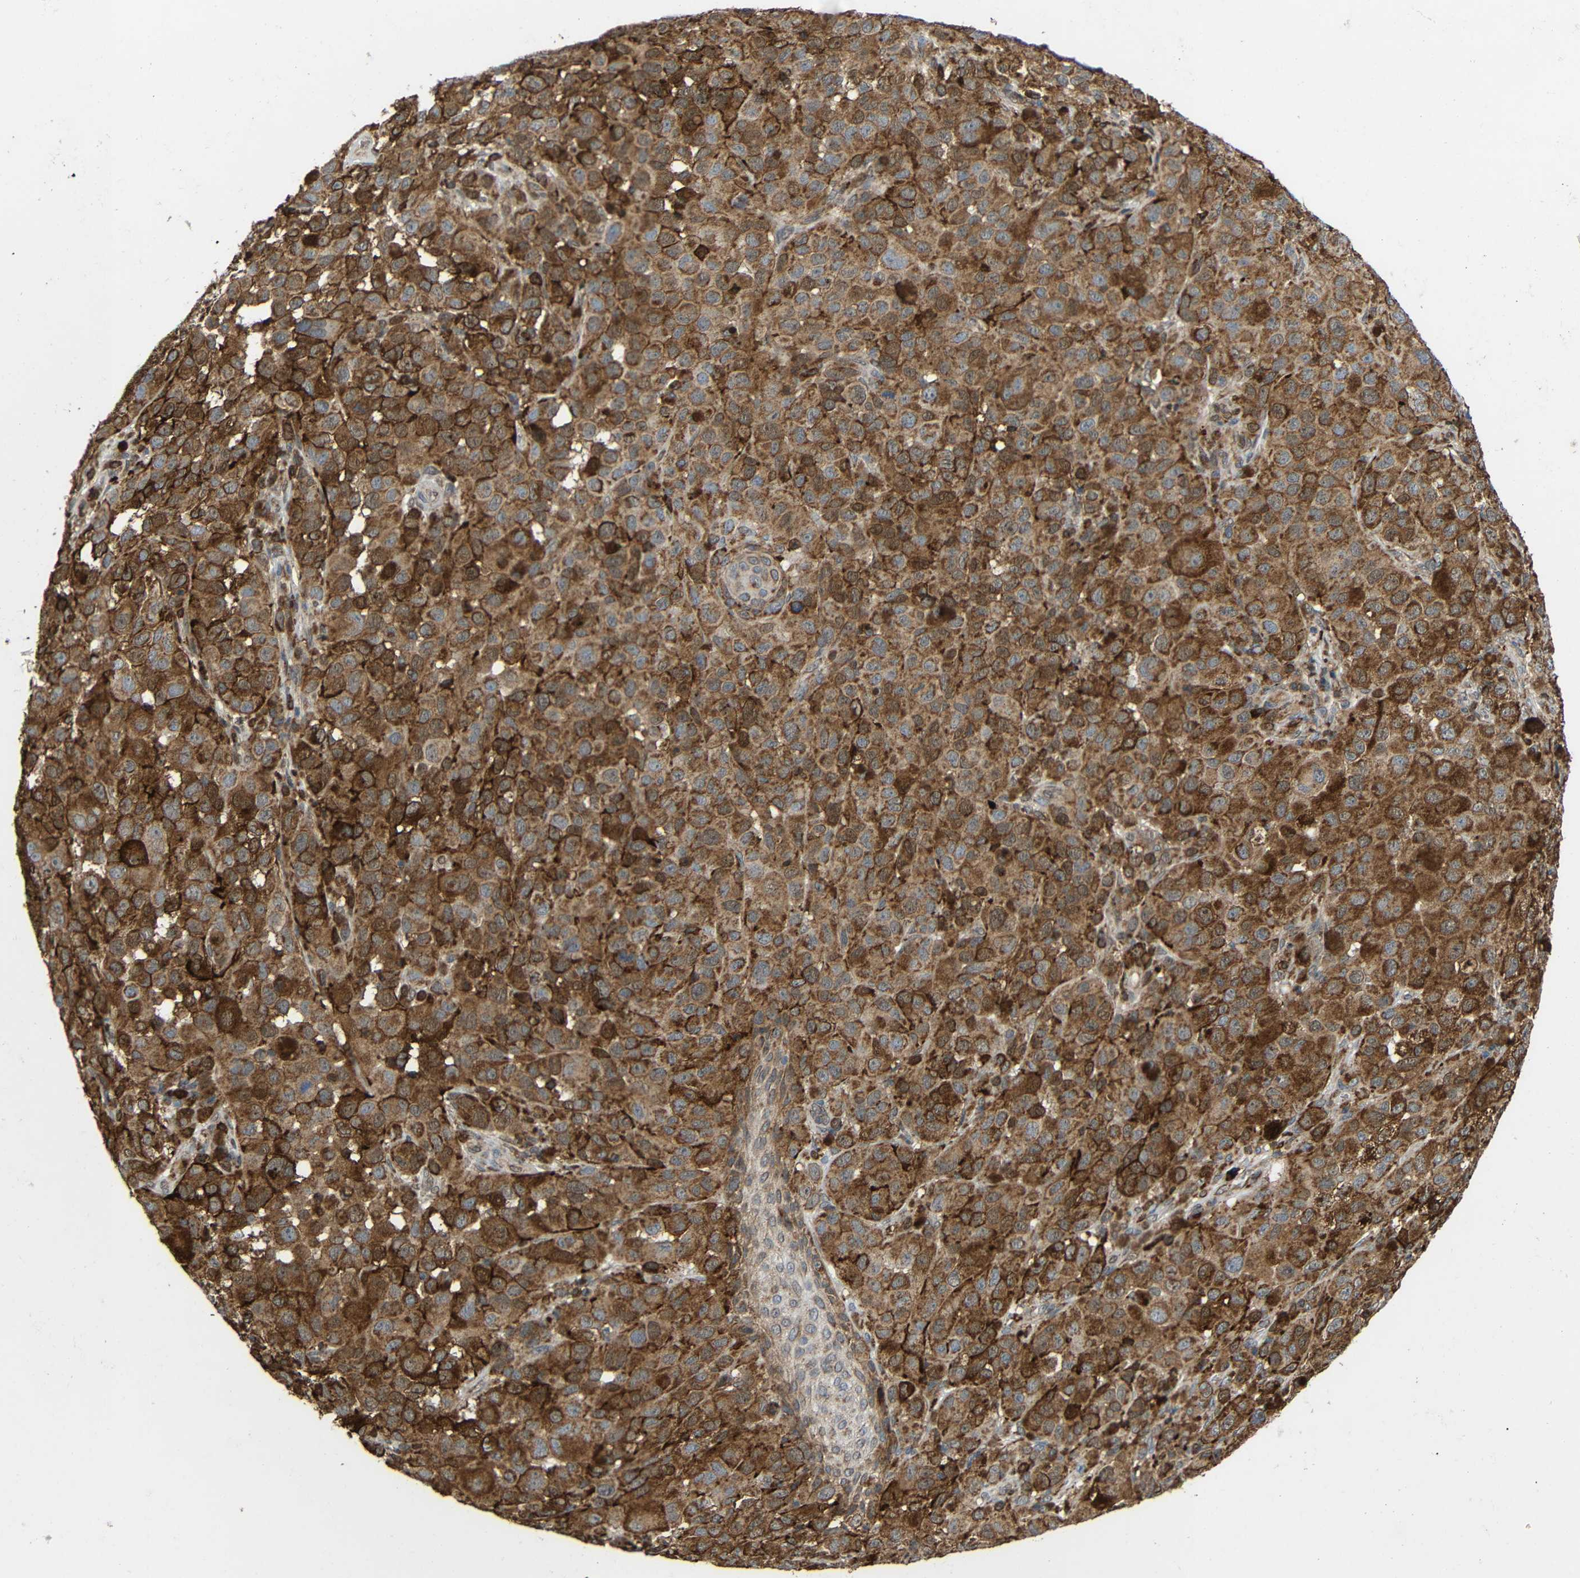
{"staining": {"intensity": "moderate", "quantity": ">75%", "location": "cytoplasmic/membranous"}, "tissue": "melanoma", "cell_type": "Tumor cells", "image_type": "cancer", "snomed": [{"axis": "morphology", "description": "Malignant melanoma, NOS"}, {"axis": "topography", "description": "Skin"}], "caption": "This histopathology image displays IHC staining of malignant melanoma, with medium moderate cytoplasmic/membranous expression in approximately >75% of tumor cells.", "gene": "C1GALT1", "patient": {"sex": "male", "age": 96}}